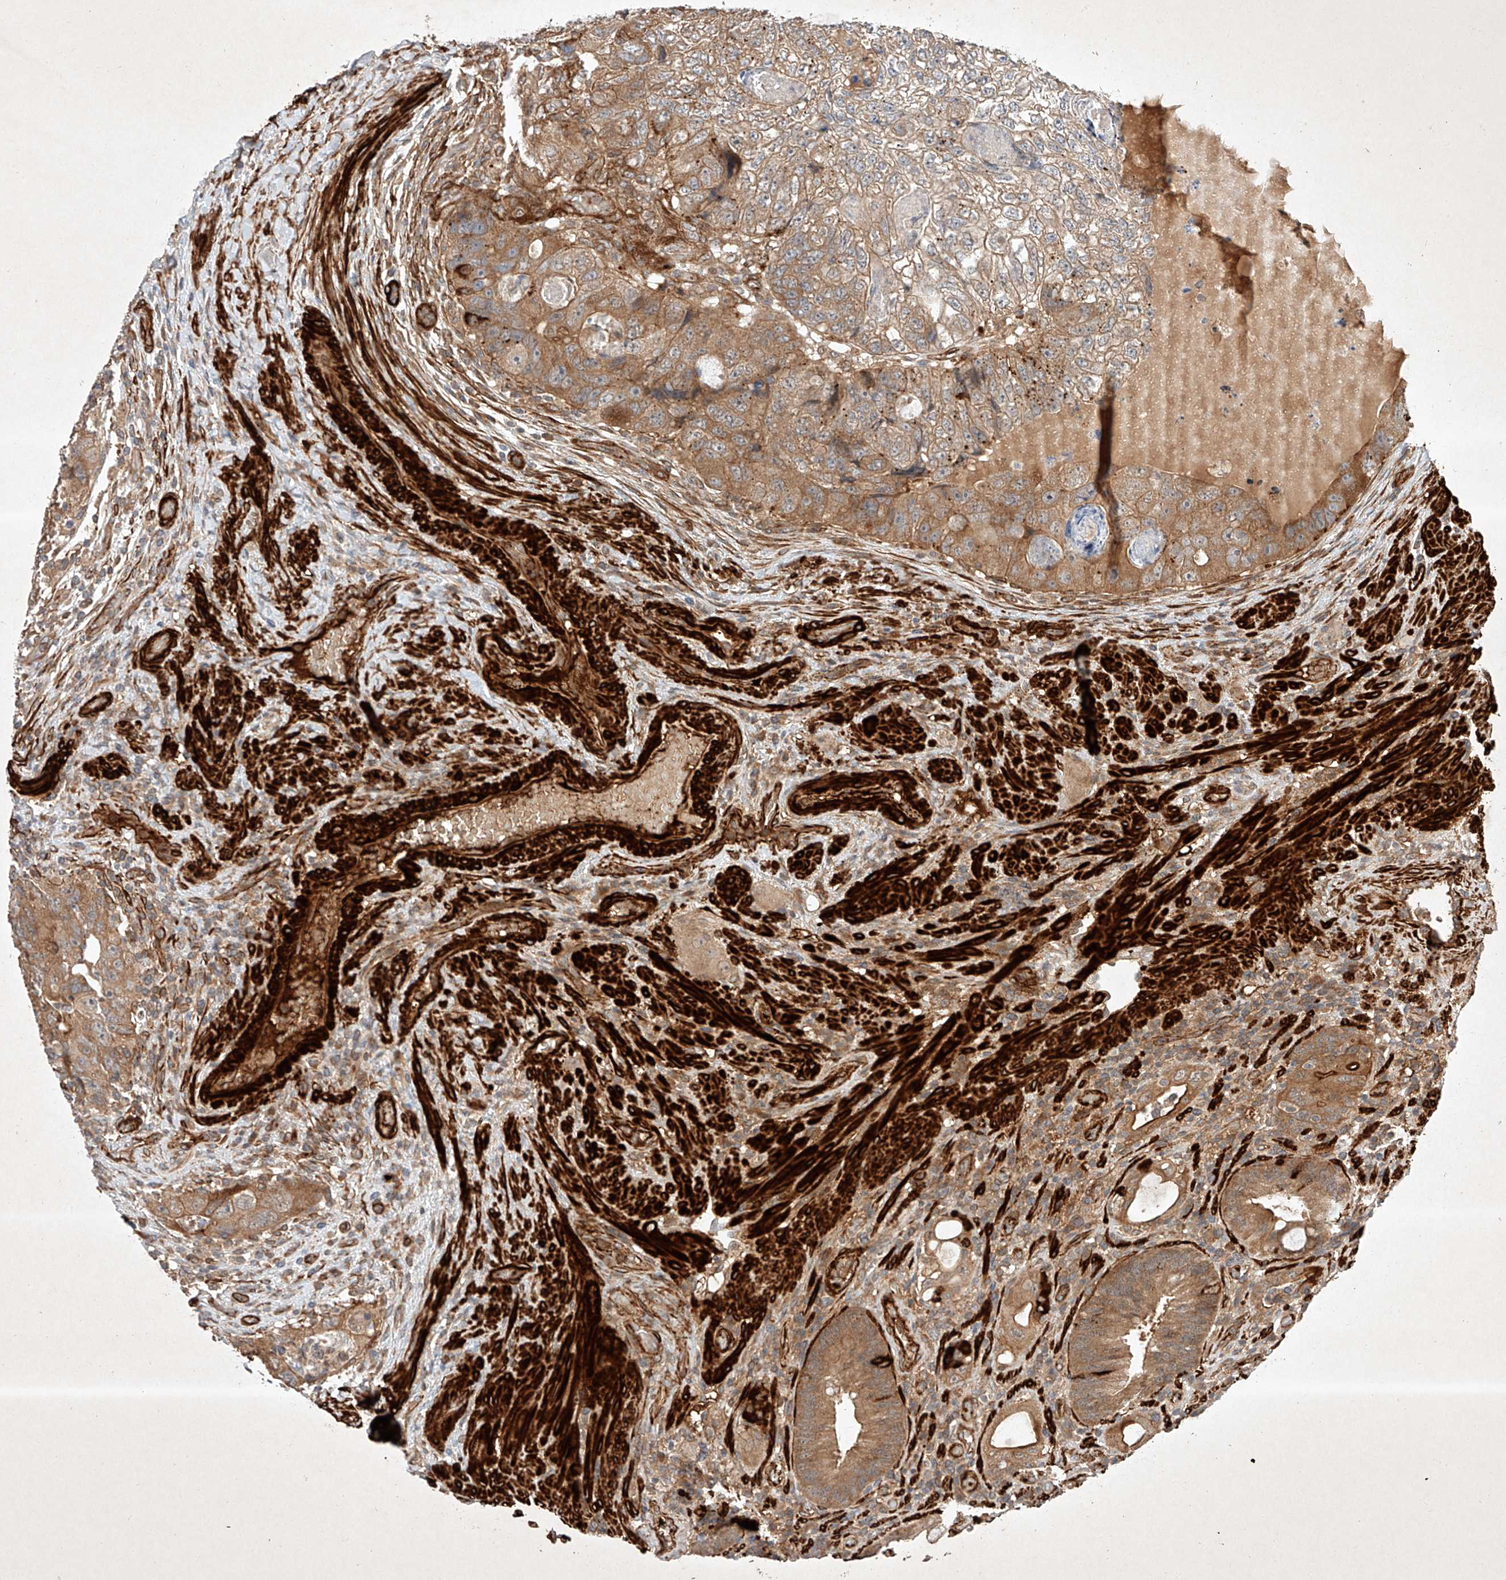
{"staining": {"intensity": "moderate", "quantity": "25%-75%", "location": "cytoplasmic/membranous"}, "tissue": "colorectal cancer", "cell_type": "Tumor cells", "image_type": "cancer", "snomed": [{"axis": "morphology", "description": "Adenocarcinoma, NOS"}, {"axis": "topography", "description": "Rectum"}], "caption": "About 25%-75% of tumor cells in adenocarcinoma (colorectal) demonstrate moderate cytoplasmic/membranous protein positivity as visualized by brown immunohistochemical staining.", "gene": "ARHGAP33", "patient": {"sex": "male", "age": 59}}